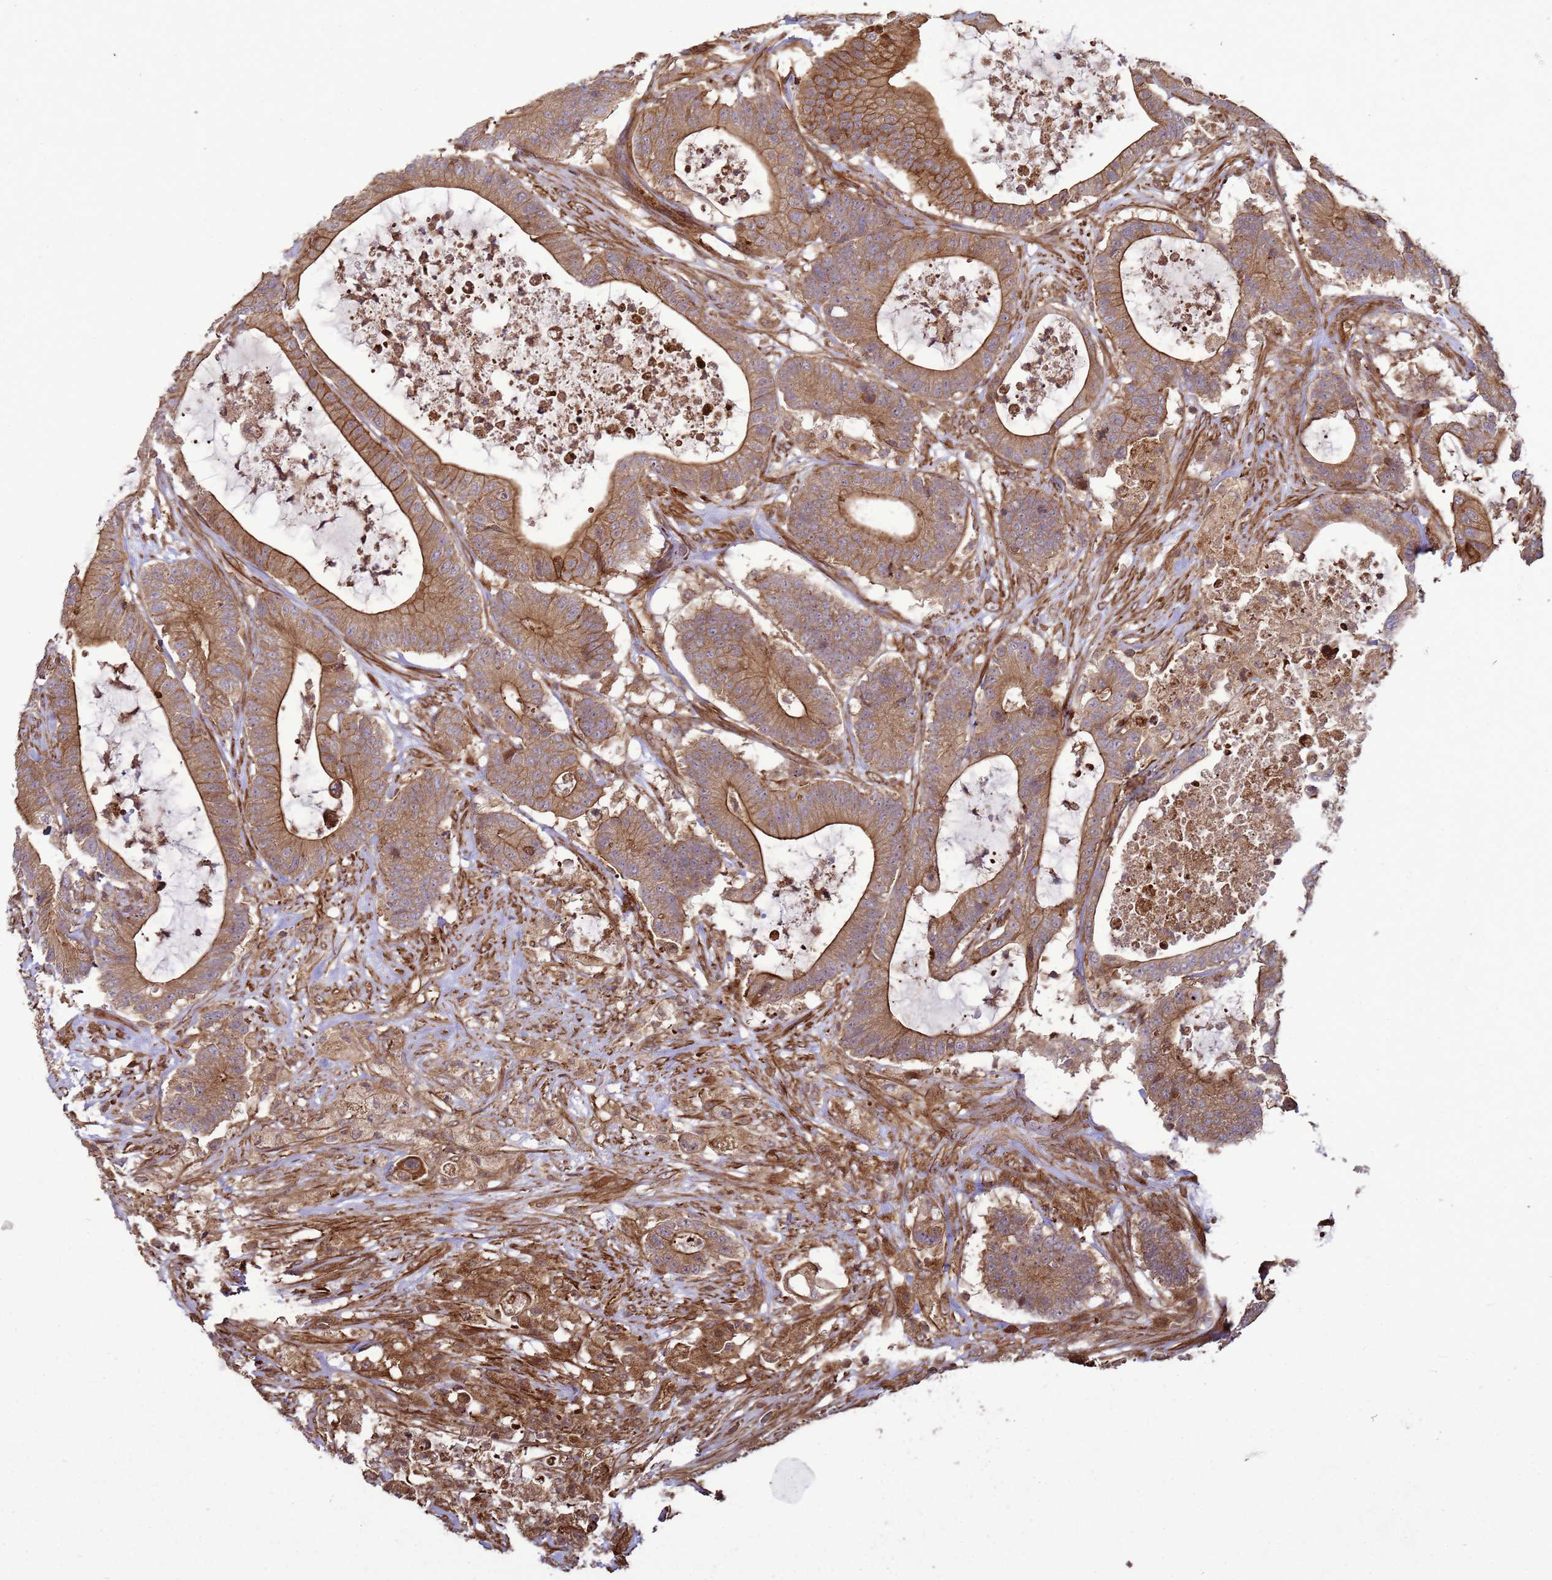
{"staining": {"intensity": "moderate", "quantity": ">75%", "location": "cytoplasmic/membranous"}, "tissue": "colorectal cancer", "cell_type": "Tumor cells", "image_type": "cancer", "snomed": [{"axis": "morphology", "description": "Adenocarcinoma, NOS"}, {"axis": "topography", "description": "Colon"}], "caption": "Tumor cells demonstrate moderate cytoplasmic/membranous staining in about >75% of cells in adenocarcinoma (colorectal). (Brightfield microscopy of DAB IHC at high magnification).", "gene": "CNOT1", "patient": {"sex": "female", "age": 84}}